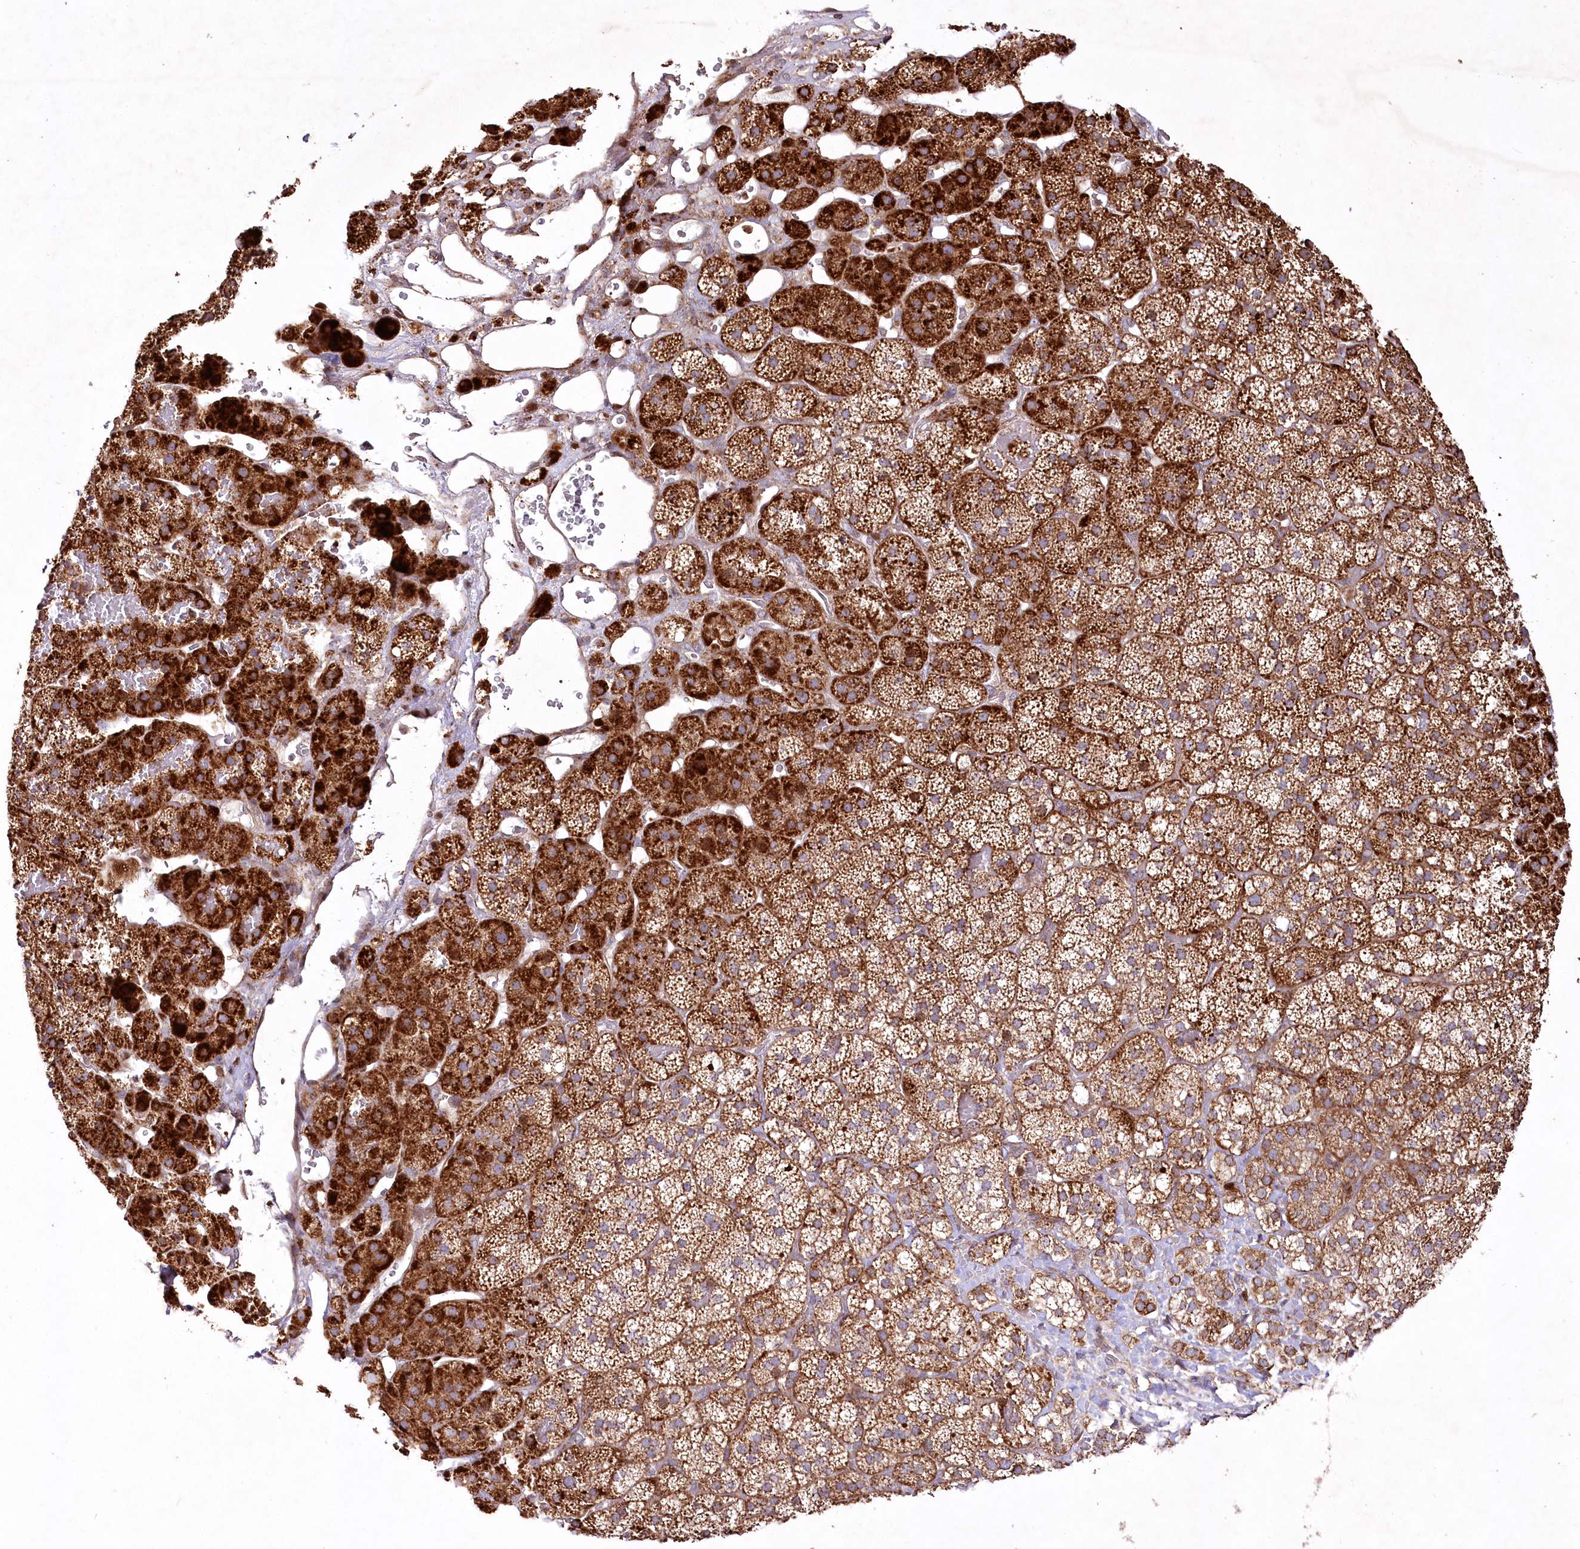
{"staining": {"intensity": "moderate", "quantity": ">75%", "location": "cytoplasmic/membranous,nuclear"}, "tissue": "adrenal gland", "cell_type": "Glandular cells", "image_type": "normal", "snomed": [{"axis": "morphology", "description": "Normal tissue, NOS"}, {"axis": "topography", "description": "Adrenal gland"}], "caption": "Protein expression analysis of benign human adrenal gland reveals moderate cytoplasmic/membranous,nuclear staining in about >75% of glandular cells. Using DAB (3,3'-diaminobenzidine) (brown) and hematoxylin (blue) stains, captured at high magnification using brightfield microscopy.", "gene": "PSTK", "patient": {"sex": "female", "age": 44}}